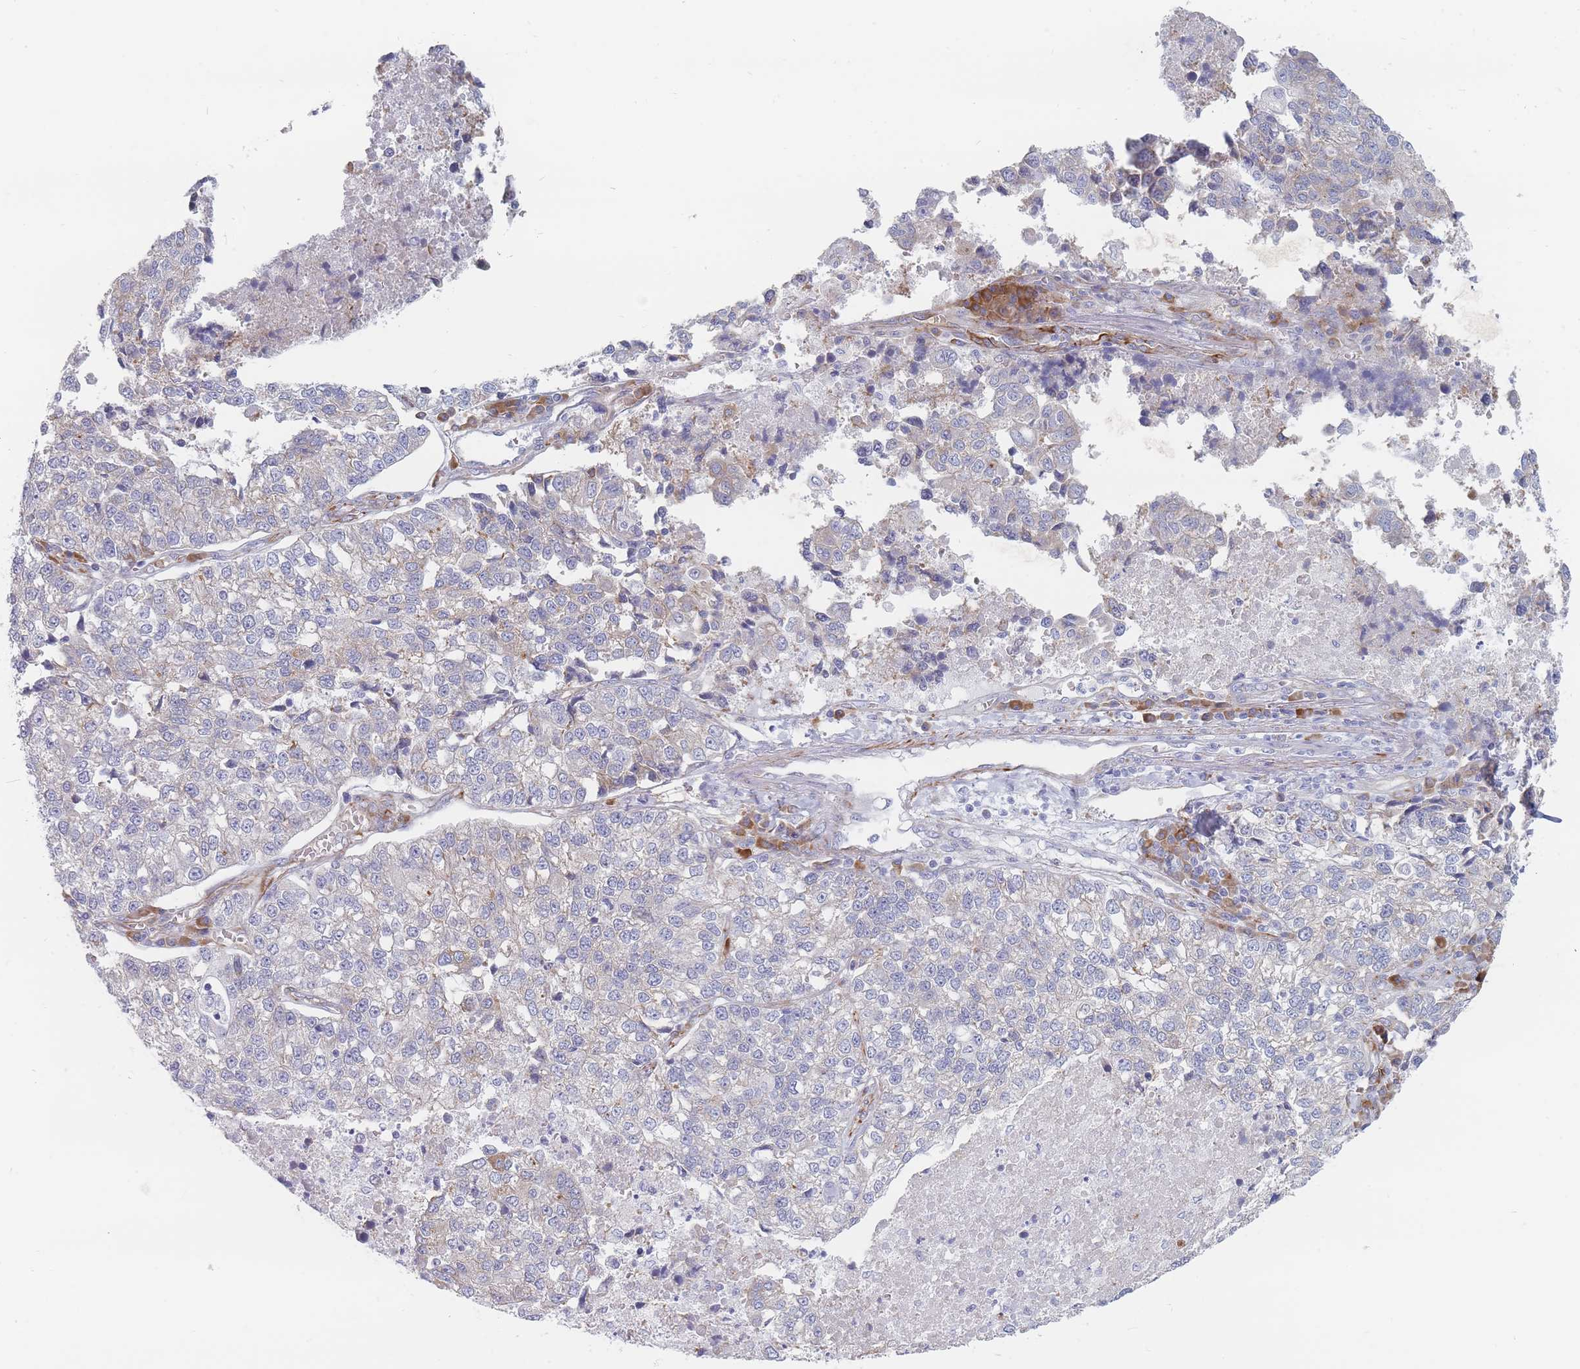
{"staining": {"intensity": "negative", "quantity": "none", "location": "none"}, "tissue": "lung cancer", "cell_type": "Tumor cells", "image_type": "cancer", "snomed": [{"axis": "morphology", "description": "Adenocarcinoma, NOS"}, {"axis": "topography", "description": "Lung"}], "caption": "A photomicrograph of human lung cancer (adenocarcinoma) is negative for staining in tumor cells.", "gene": "ERBIN", "patient": {"sex": "male", "age": 49}}